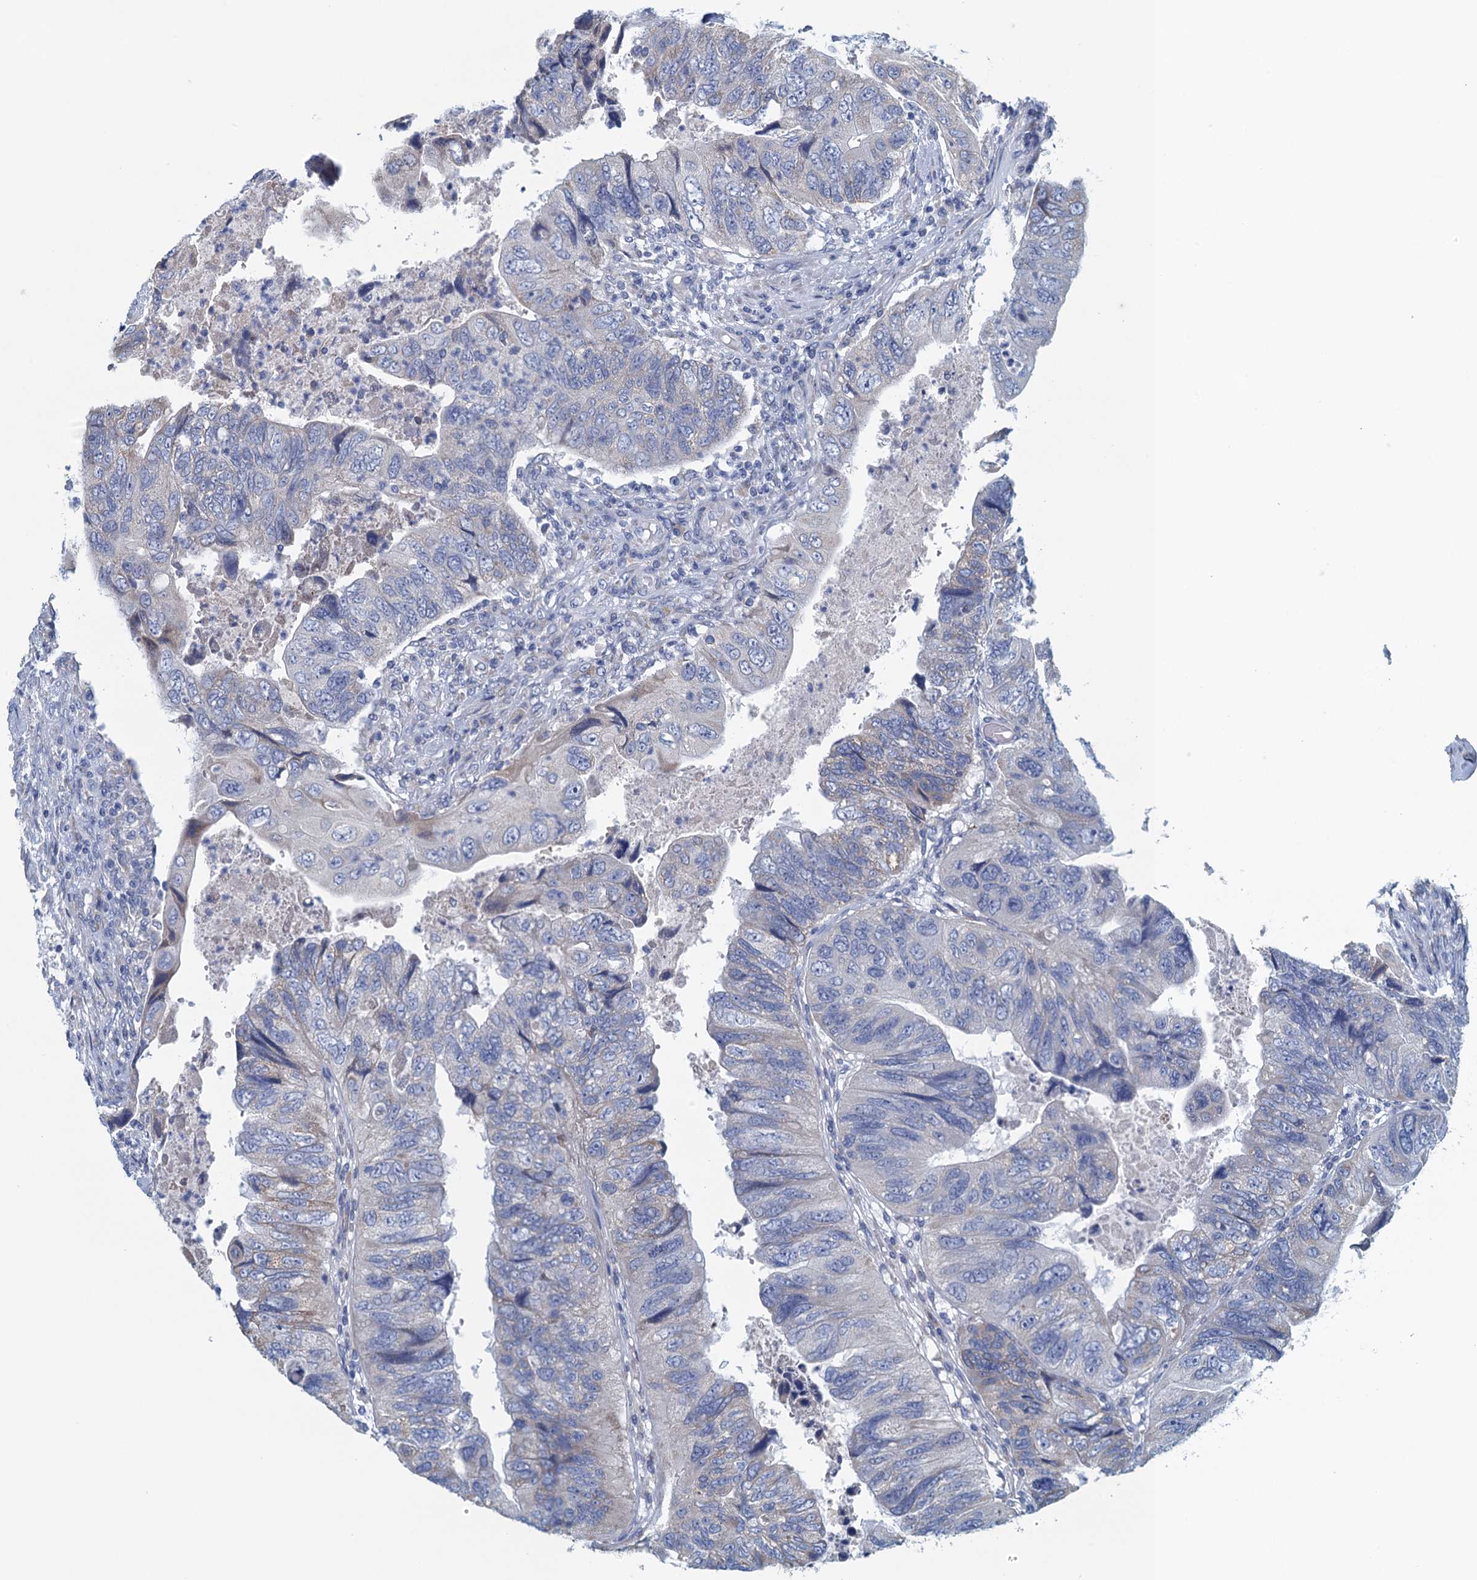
{"staining": {"intensity": "negative", "quantity": "none", "location": "none"}, "tissue": "colorectal cancer", "cell_type": "Tumor cells", "image_type": "cancer", "snomed": [{"axis": "morphology", "description": "Adenocarcinoma, NOS"}, {"axis": "topography", "description": "Rectum"}], "caption": "This is a photomicrograph of immunohistochemistry staining of adenocarcinoma (colorectal), which shows no positivity in tumor cells. (DAB (3,3'-diaminobenzidine) immunohistochemistry (IHC) visualized using brightfield microscopy, high magnification).", "gene": "C10orf88", "patient": {"sex": "male", "age": 63}}